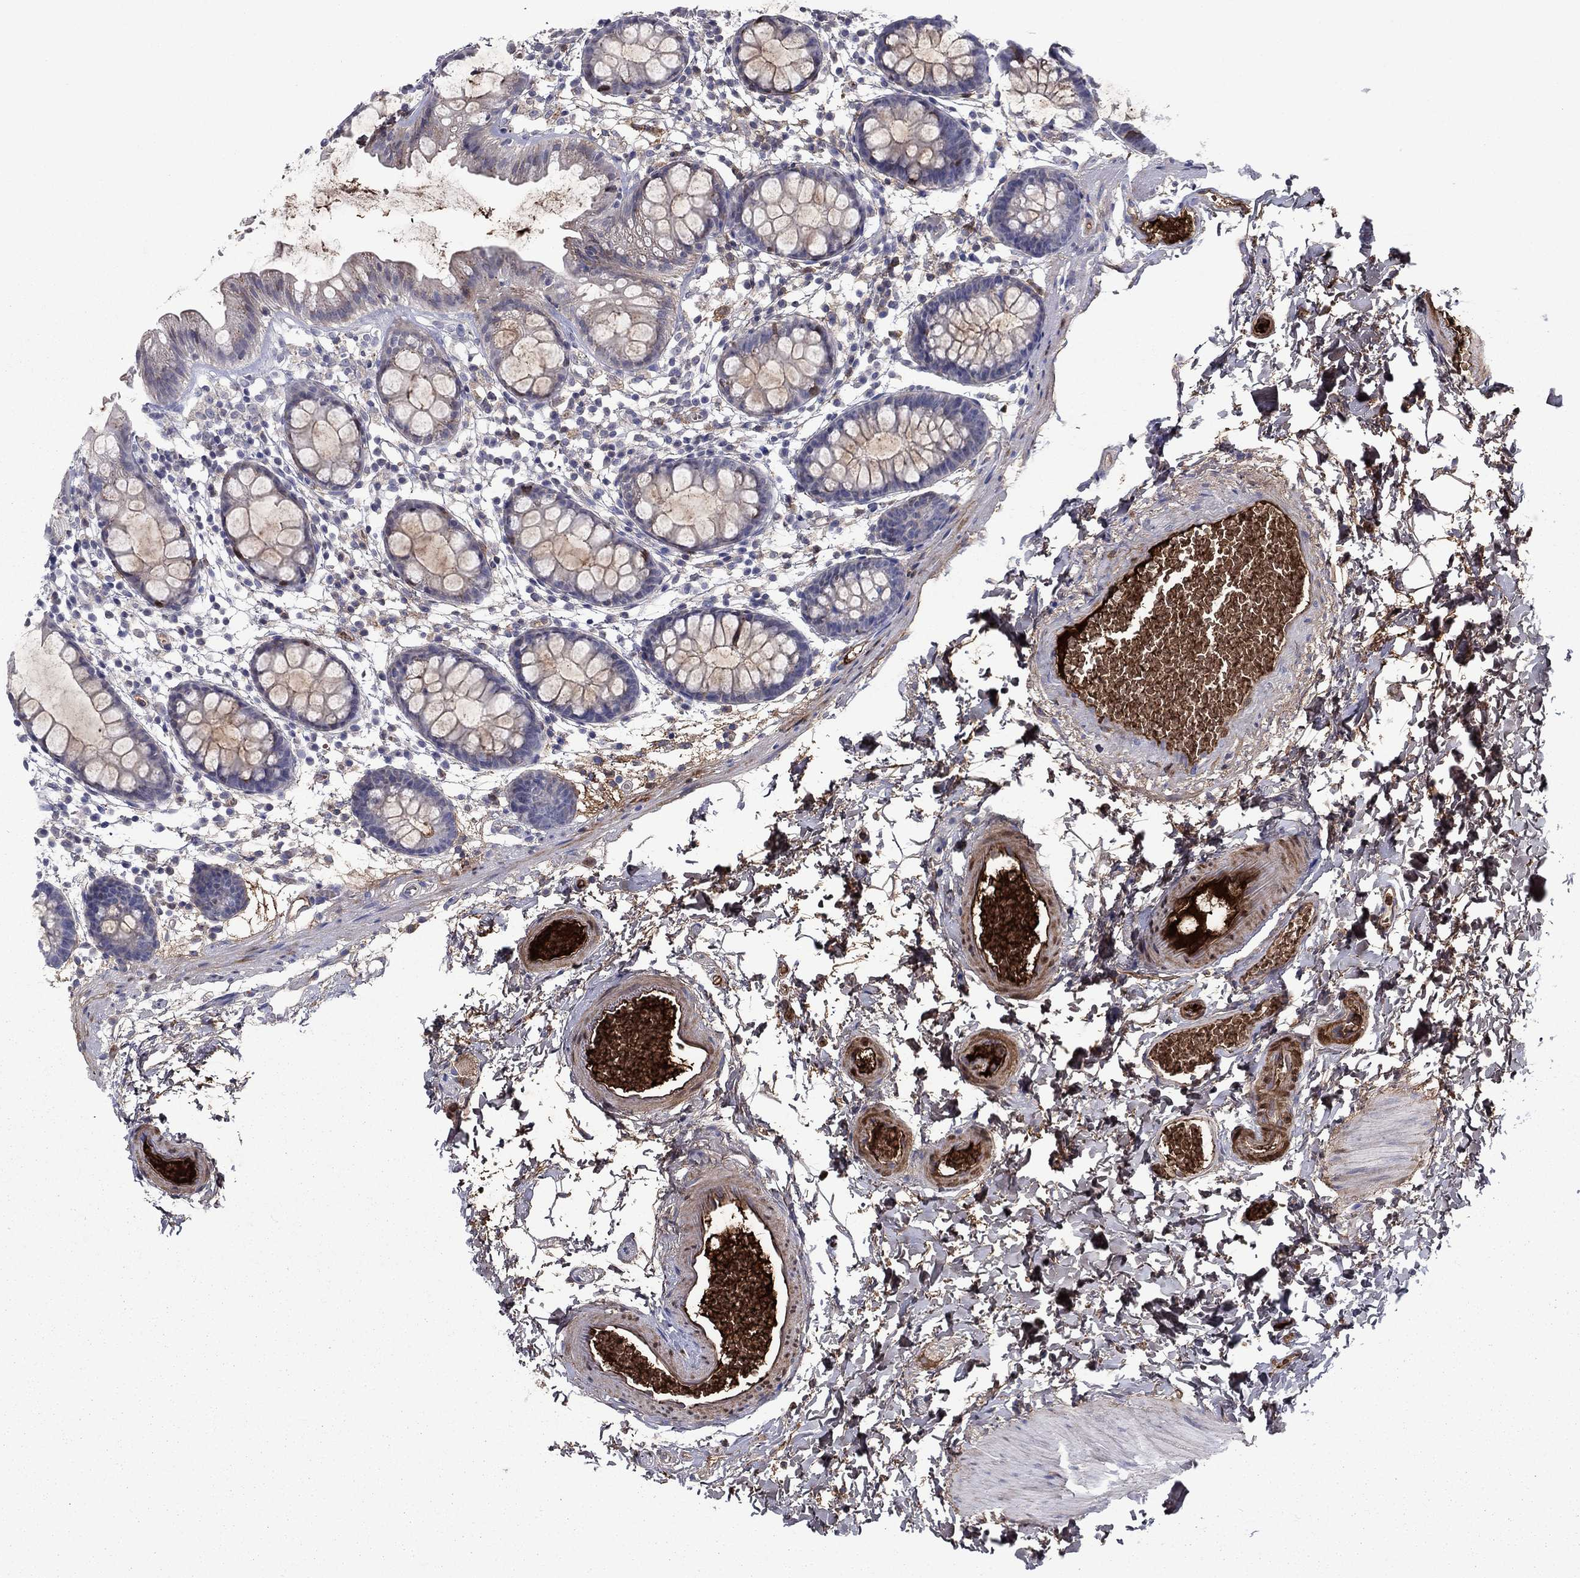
{"staining": {"intensity": "negative", "quantity": "none", "location": "none"}, "tissue": "rectum", "cell_type": "Glandular cells", "image_type": "normal", "snomed": [{"axis": "morphology", "description": "Normal tissue, NOS"}, {"axis": "topography", "description": "Rectum"}], "caption": "This is a histopathology image of immunohistochemistry (IHC) staining of unremarkable rectum, which shows no staining in glandular cells.", "gene": "HPX", "patient": {"sex": "male", "age": 57}}